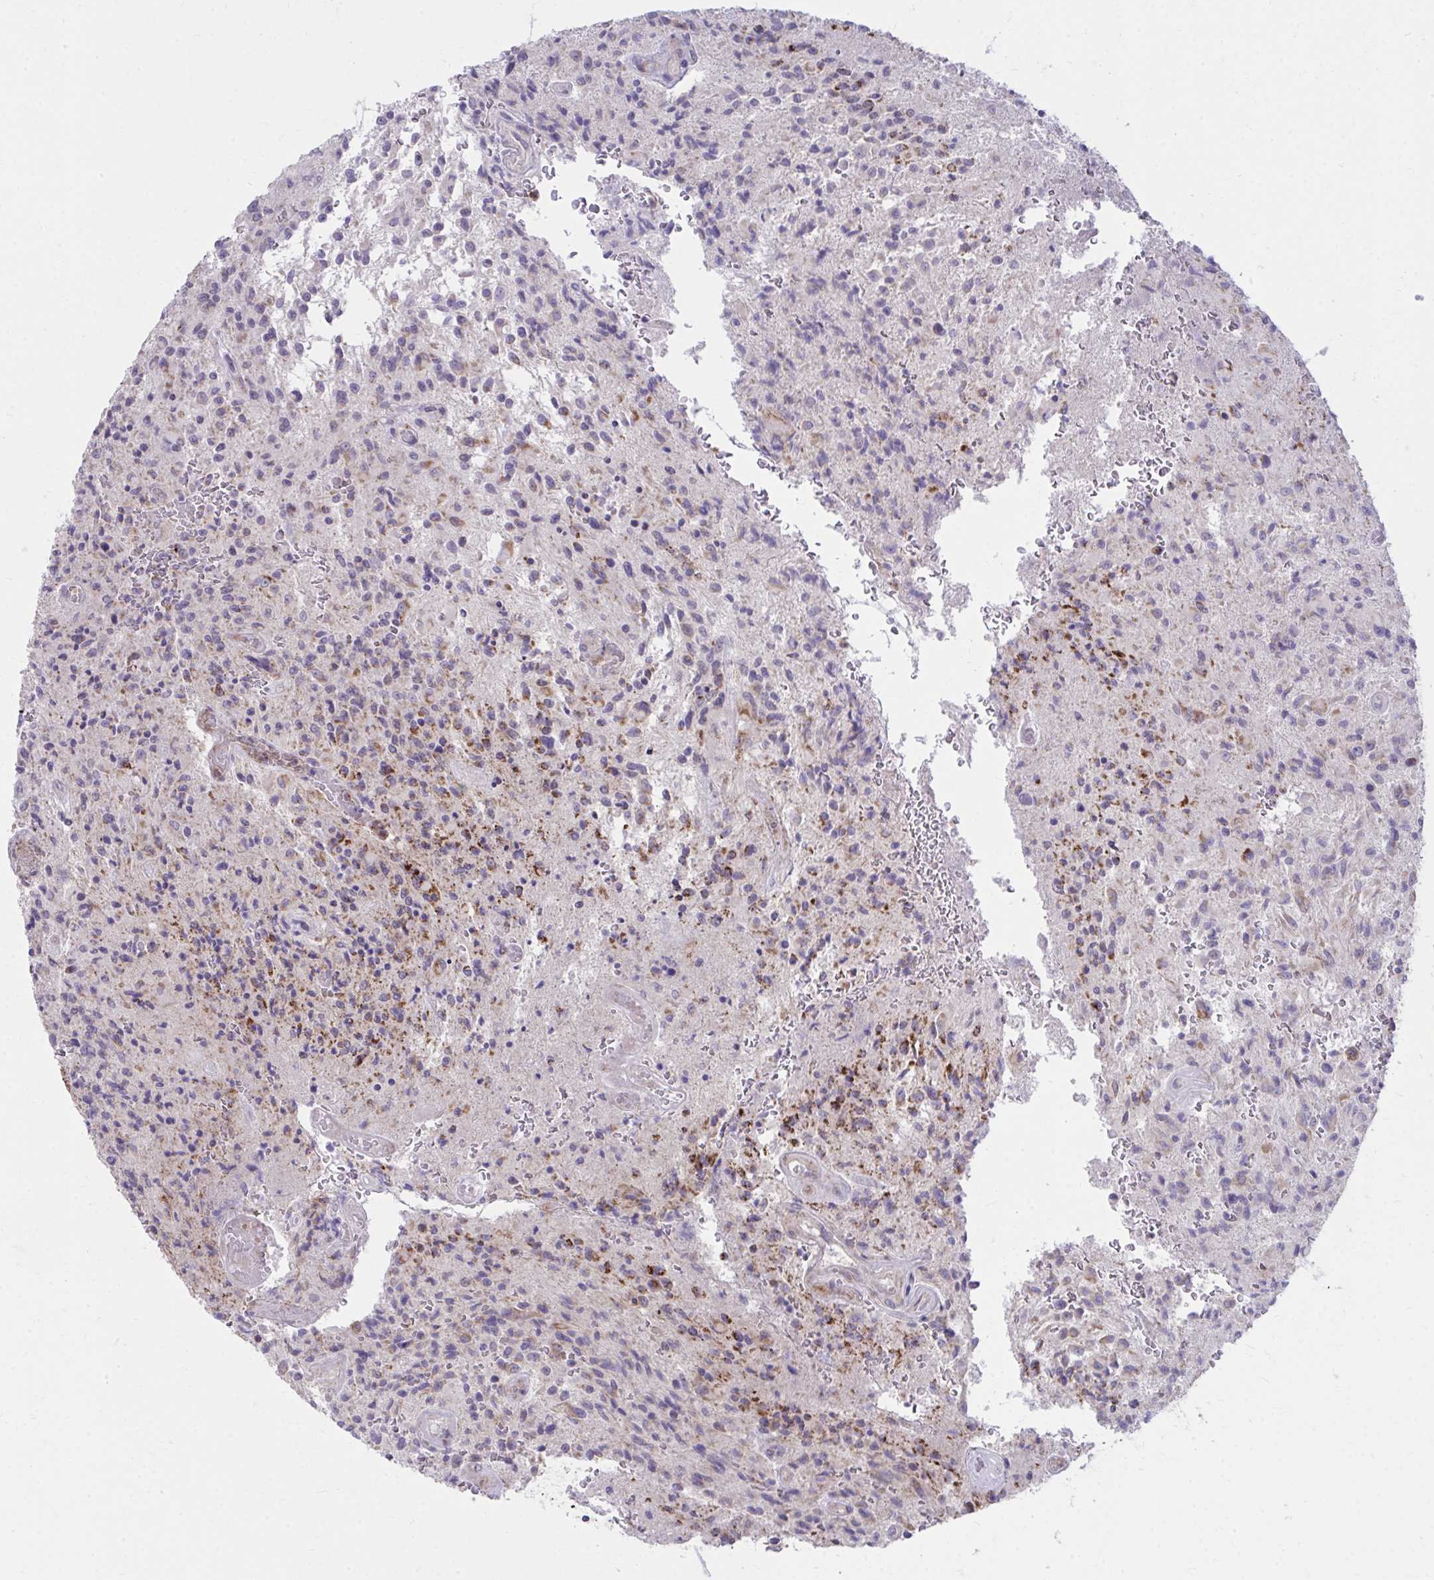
{"staining": {"intensity": "moderate", "quantity": "<25%", "location": "cytoplasmic/membranous"}, "tissue": "glioma", "cell_type": "Tumor cells", "image_type": "cancer", "snomed": [{"axis": "morphology", "description": "Normal tissue, NOS"}, {"axis": "morphology", "description": "Glioma, malignant, High grade"}, {"axis": "topography", "description": "Cerebral cortex"}], "caption": "Immunohistochemistry of malignant high-grade glioma displays low levels of moderate cytoplasmic/membranous positivity in about <25% of tumor cells.", "gene": "C16orf54", "patient": {"sex": "male", "age": 56}}